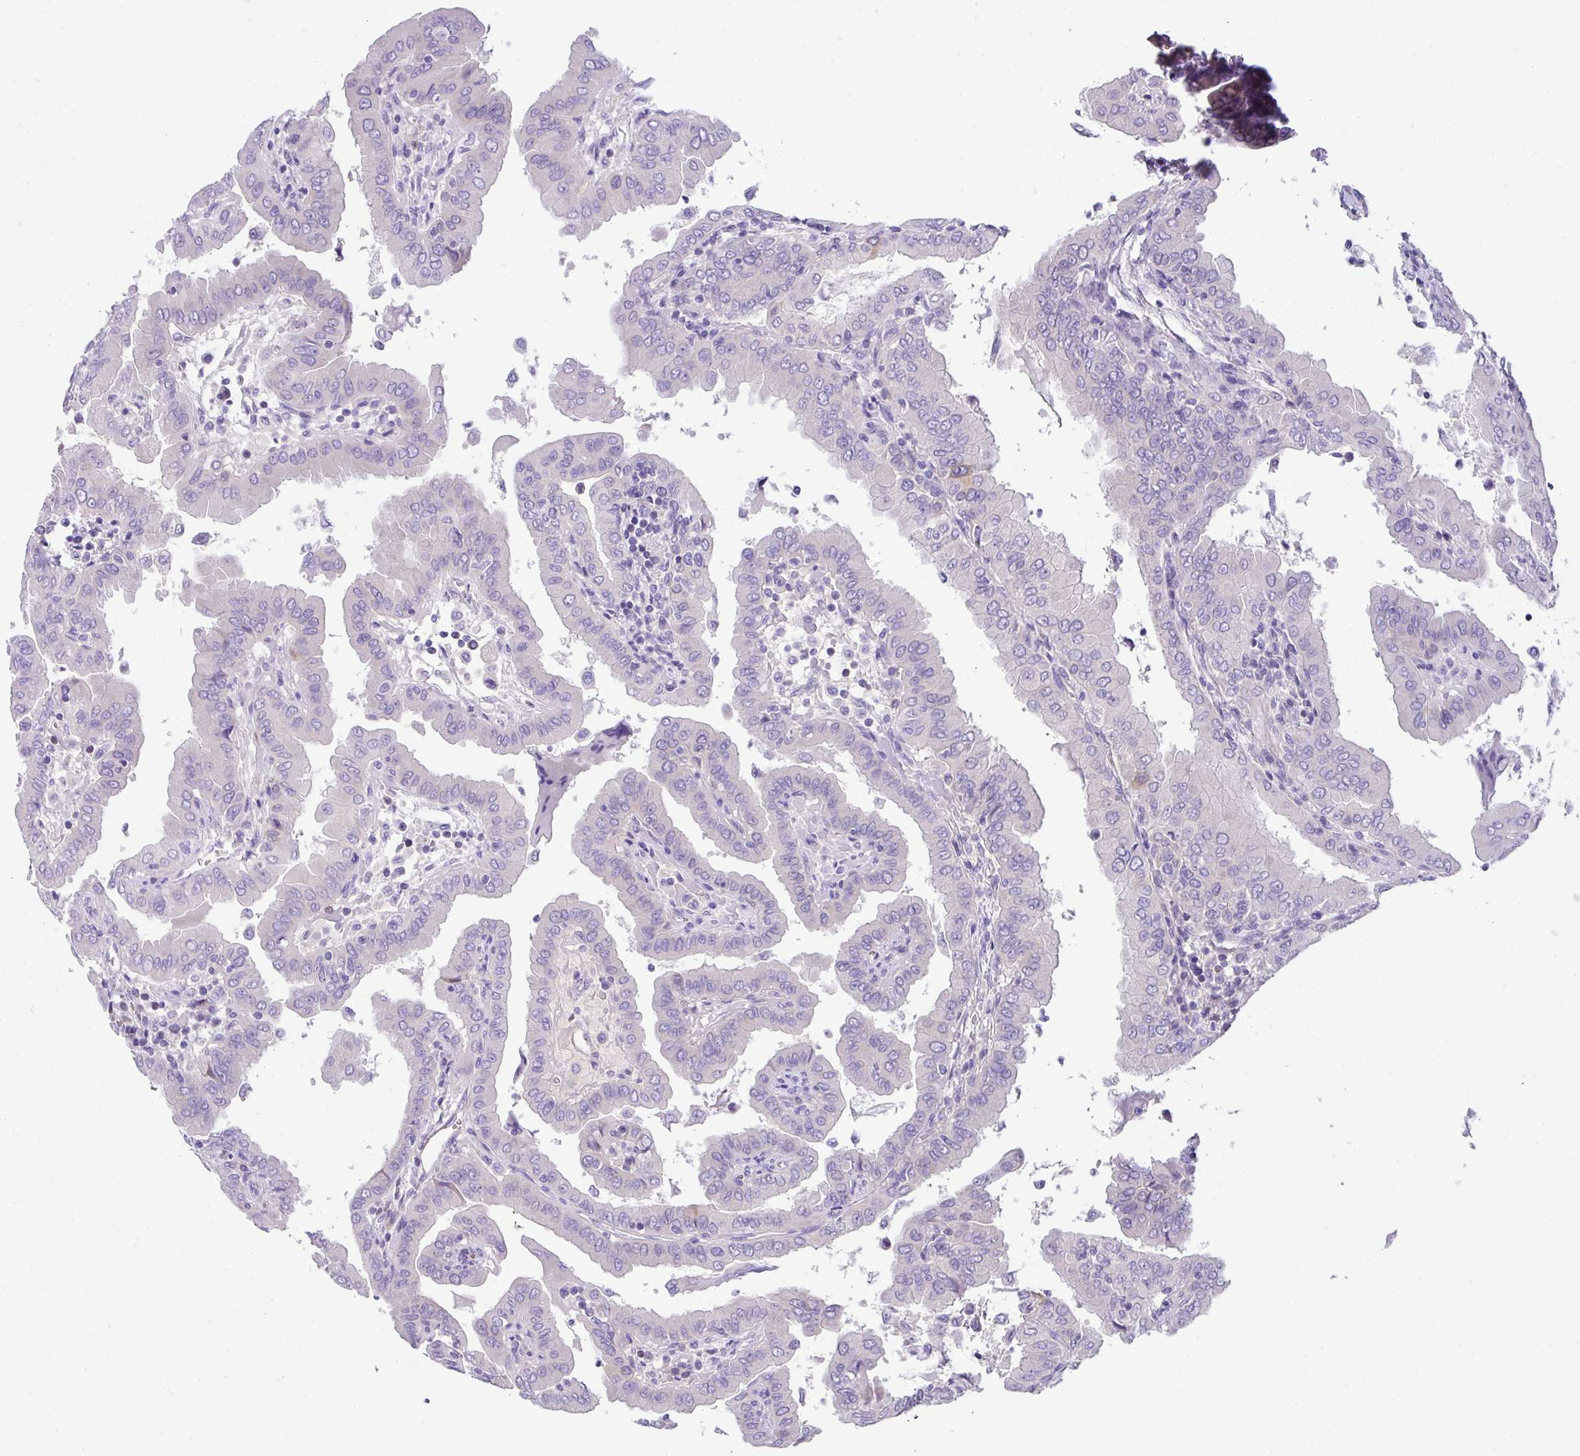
{"staining": {"intensity": "negative", "quantity": "none", "location": "none"}, "tissue": "thyroid cancer", "cell_type": "Tumor cells", "image_type": "cancer", "snomed": [{"axis": "morphology", "description": "Papillary adenocarcinoma, NOS"}, {"axis": "topography", "description": "Thyroid gland"}], "caption": "An IHC histopathology image of thyroid papillary adenocarcinoma is shown. There is no staining in tumor cells of thyroid papillary adenocarcinoma.", "gene": "DNAL1", "patient": {"sex": "male", "age": 33}}